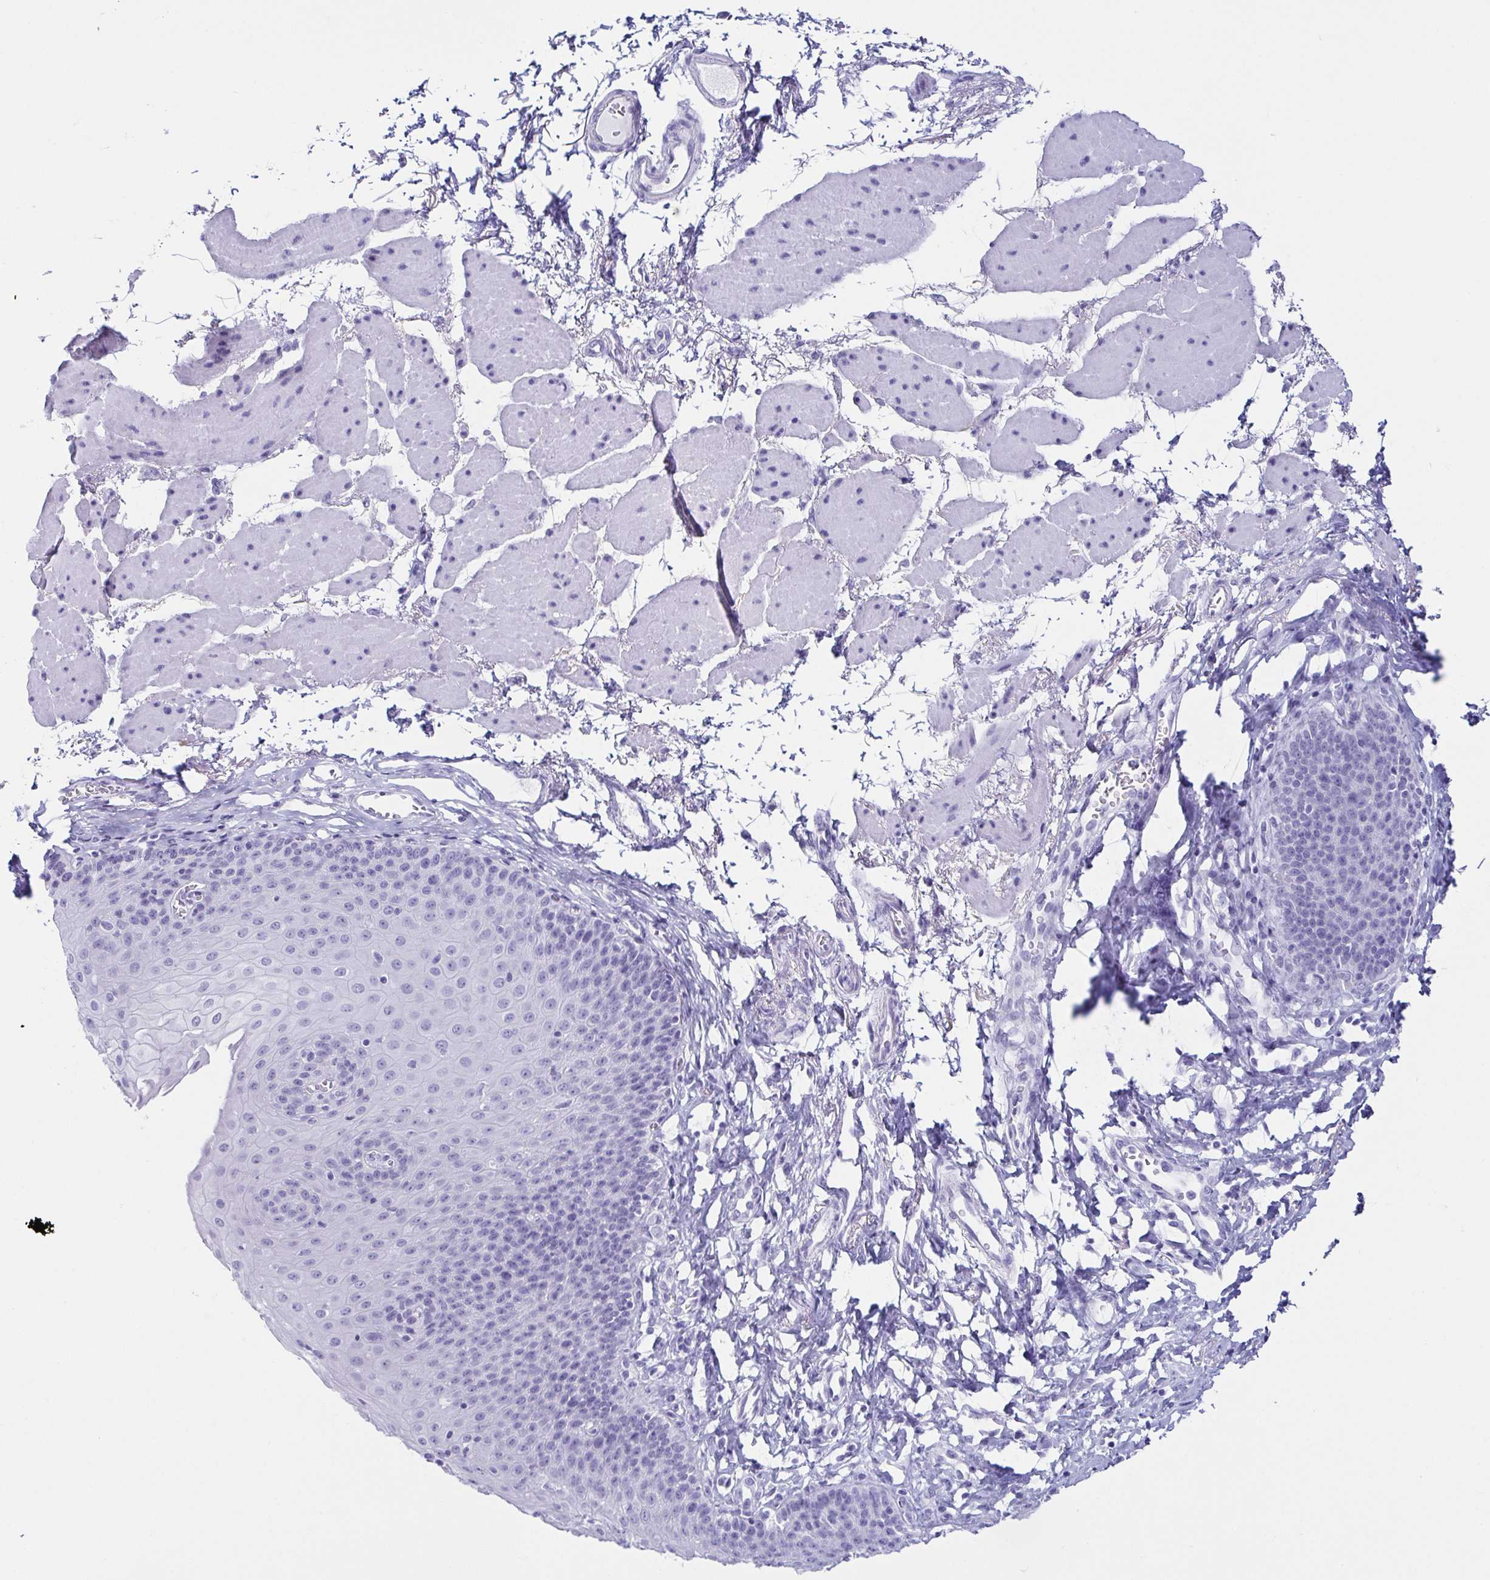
{"staining": {"intensity": "negative", "quantity": "none", "location": "none"}, "tissue": "esophagus", "cell_type": "Squamous epithelial cells", "image_type": "normal", "snomed": [{"axis": "morphology", "description": "Normal tissue, NOS"}, {"axis": "topography", "description": "Esophagus"}], "caption": "The IHC histopathology image has no significant positivity in squamous epithelial cells of esophagus. Nuclei are stained in blue.", "gene": "CD164L2", "patient": {"sex": "female", "age": 81}}